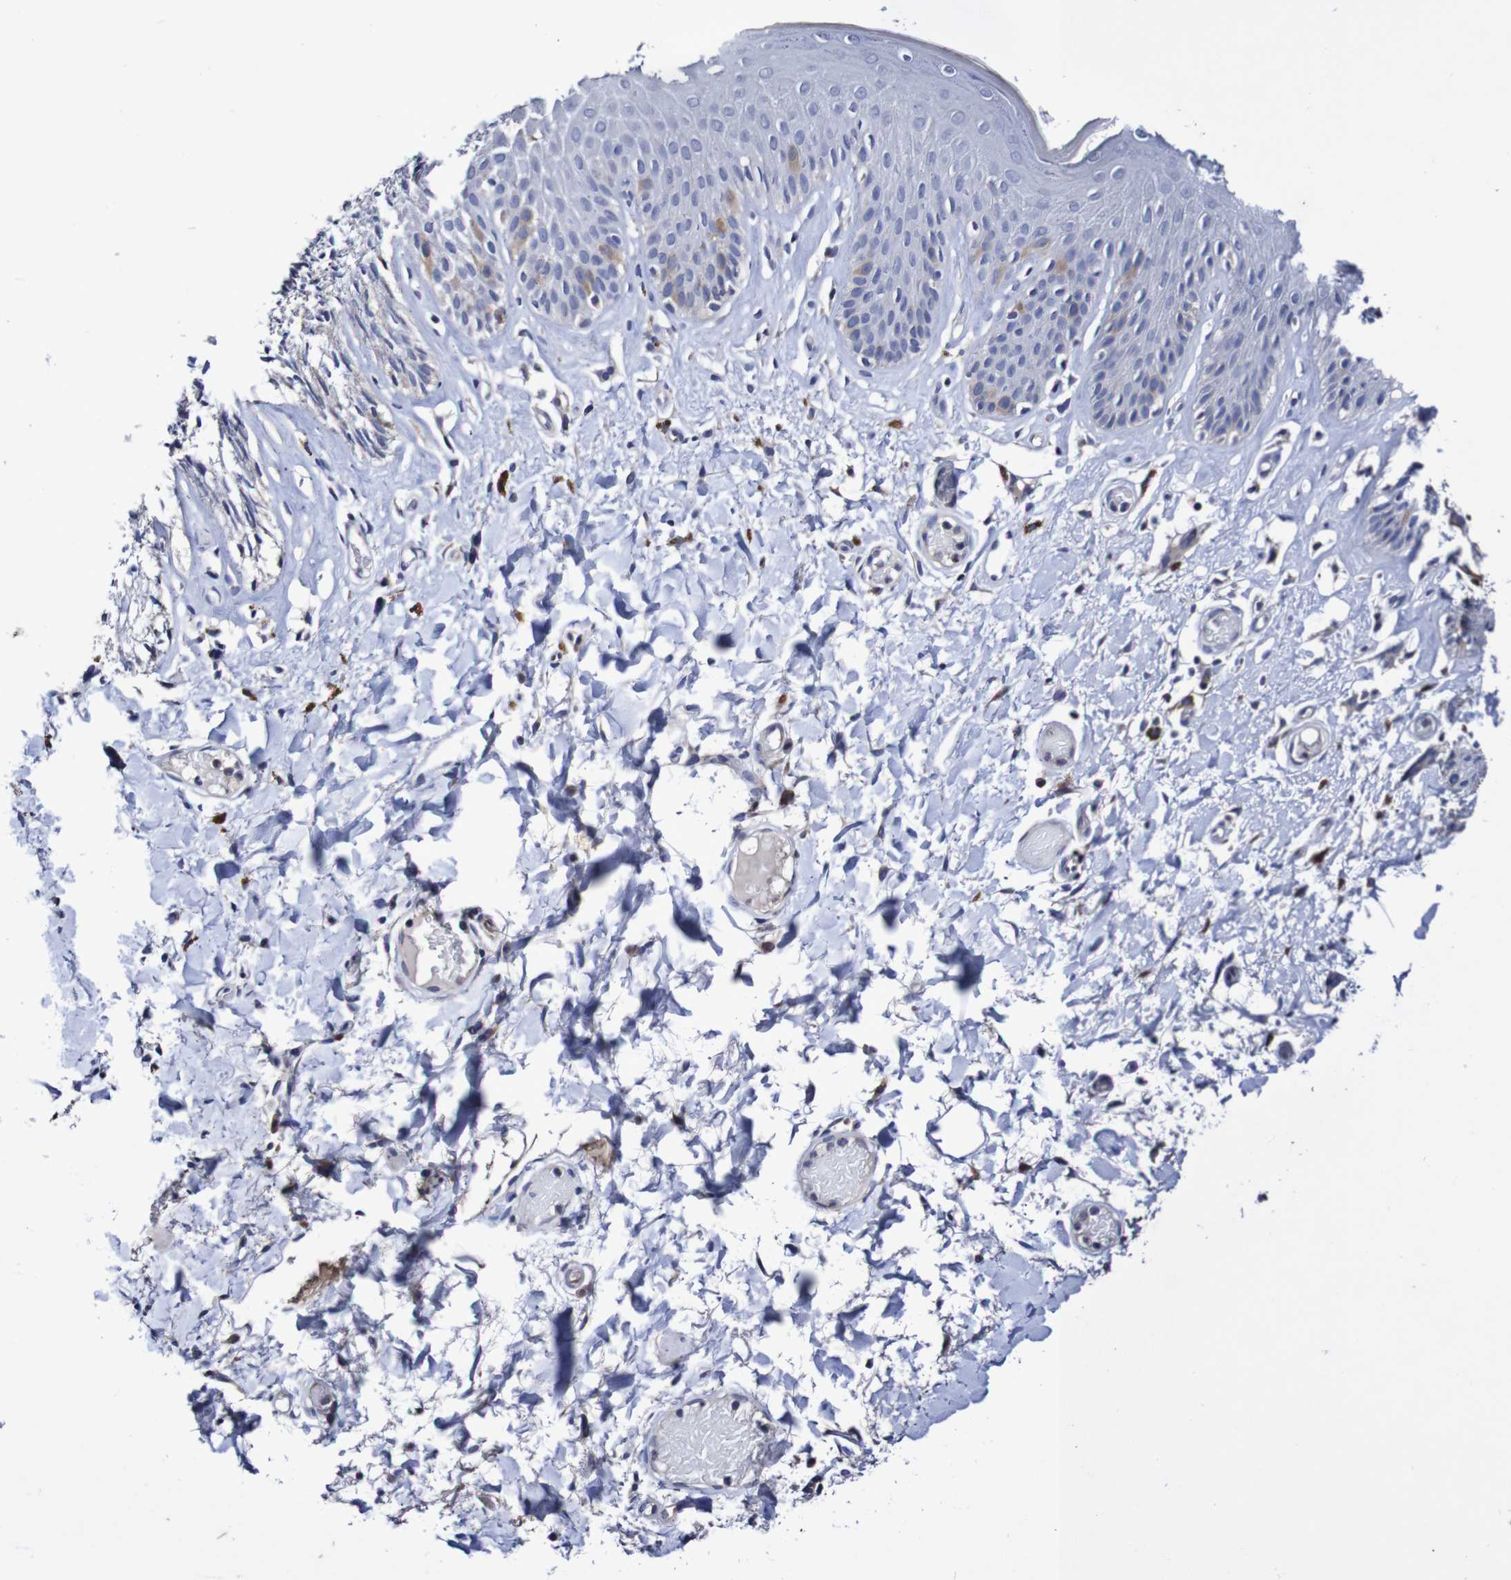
{"staining": {"intensity": "negative", "quantity": "none", "location": "none"}, "tissue": "skin", "cell_type": "Epidermal cells", "image_type": "normal", "snomed": [{"axis": "morphology", "description": "Normal tissue, NOS"}, {"axis": "topography", "description": "Vulva"}], "caption": "An immunohistochemistry image of benign skin is shown. There is no staining in epidermal cells of skin.", "gene": "ACVR1C", "patient": {"sex": "female", "age": 73}}